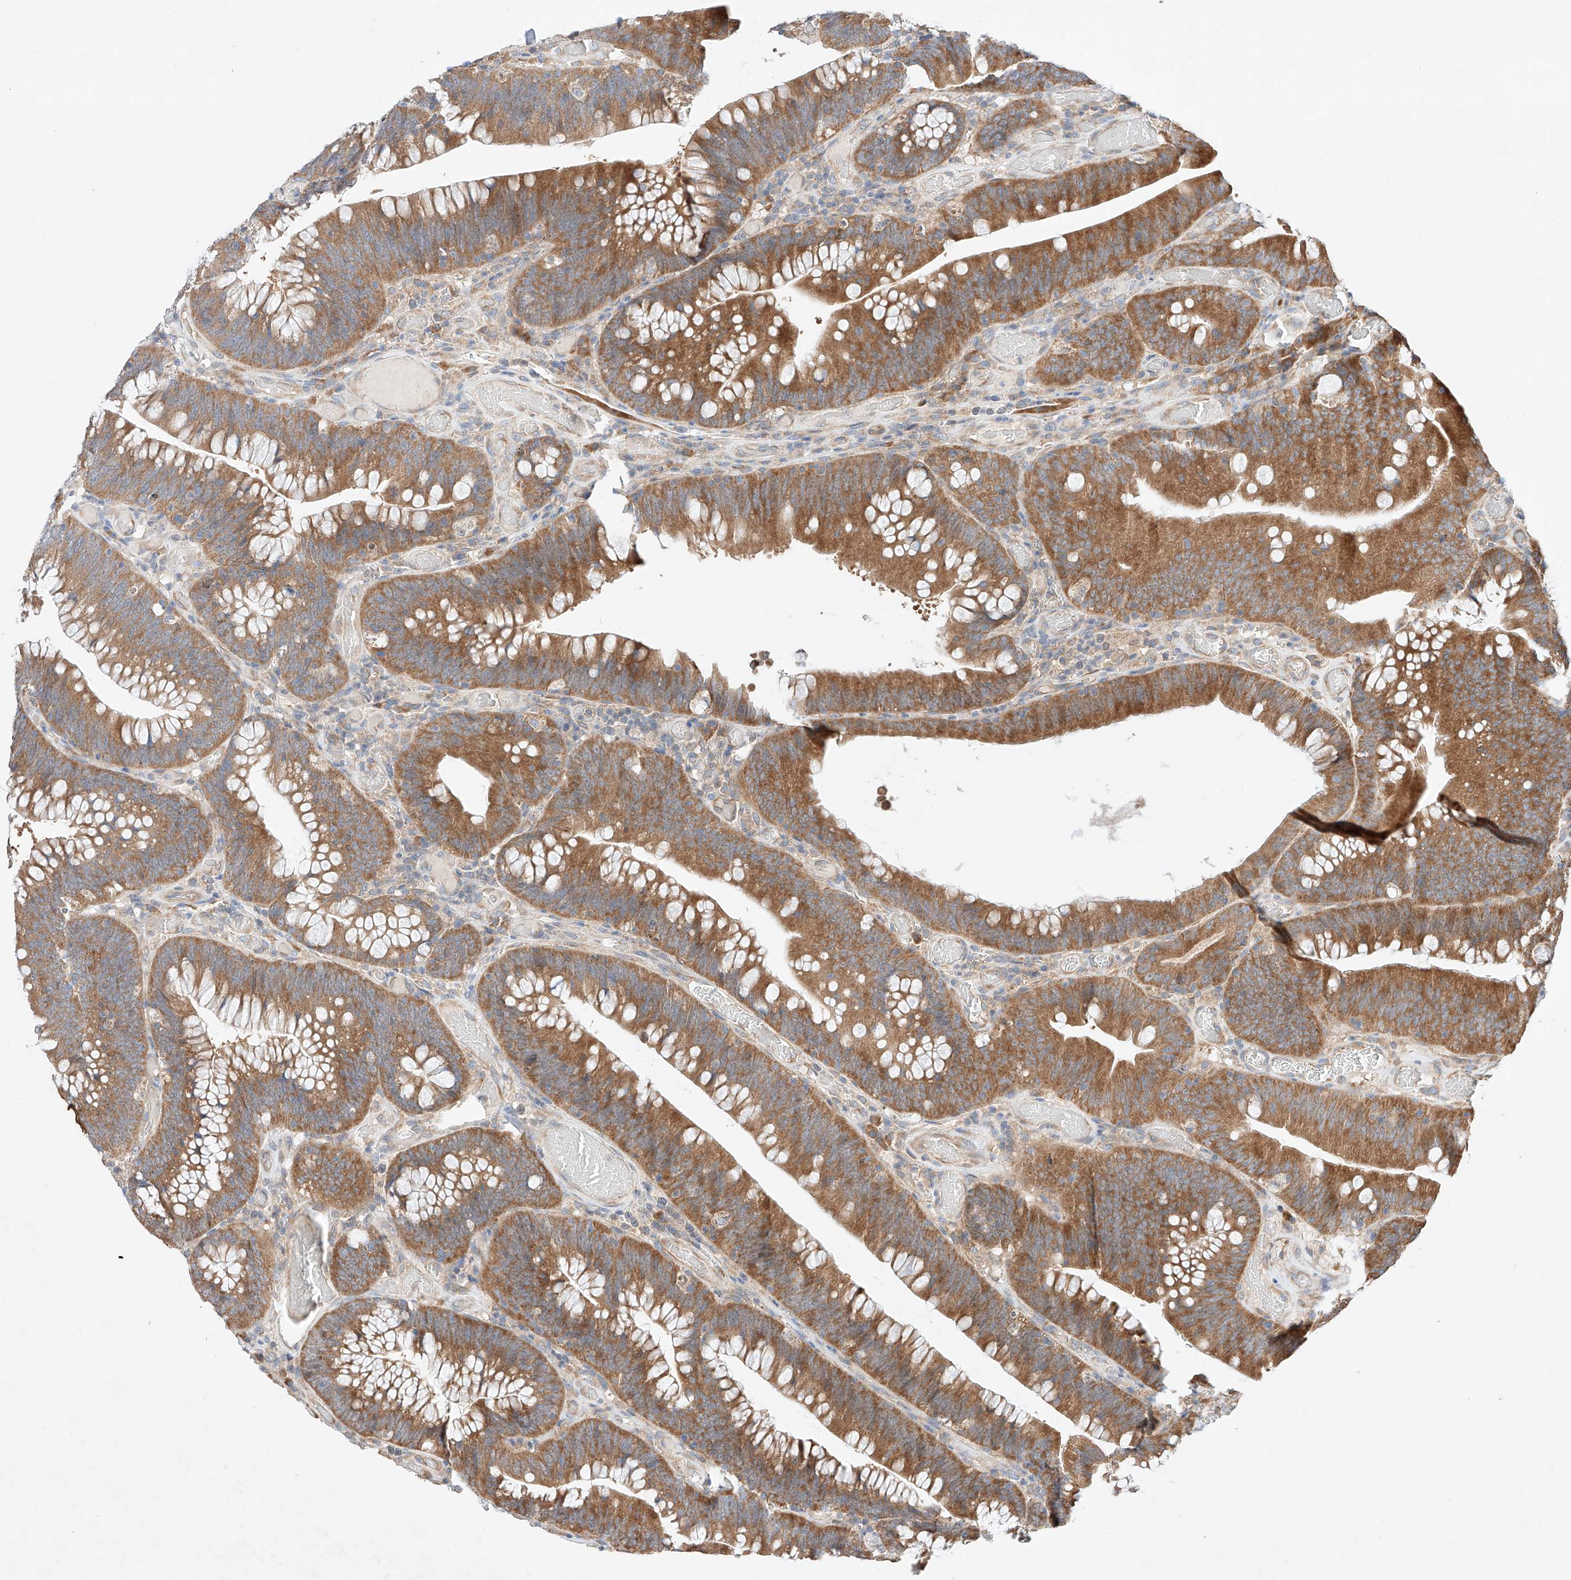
{"staining": {"intensity": "moderate", "quantity": ">75%", "location": "cytoplasmic/membranous"}, "tissue": "colorectal cancer", "cell_type": "Tumor cells", "image_type": "cancer", "snomed": [{"axis": "morphology", "description": "Normal tissue, NOS"}, {"axis": "topography", "description": "Colon"}], "caption": "Immunohistochemistry (IHC) histopathology image of neoplastic tissue: human colorectal cancer stained using IHC reveals medium levels of moderate protein expression localized specifically in the cytoplasmic/membranous of tumor cells, appearing as a cytoplasmic/membranous brown color.", "gene": "C6orf118", "patient": {"sex": "female", "age": 82}}